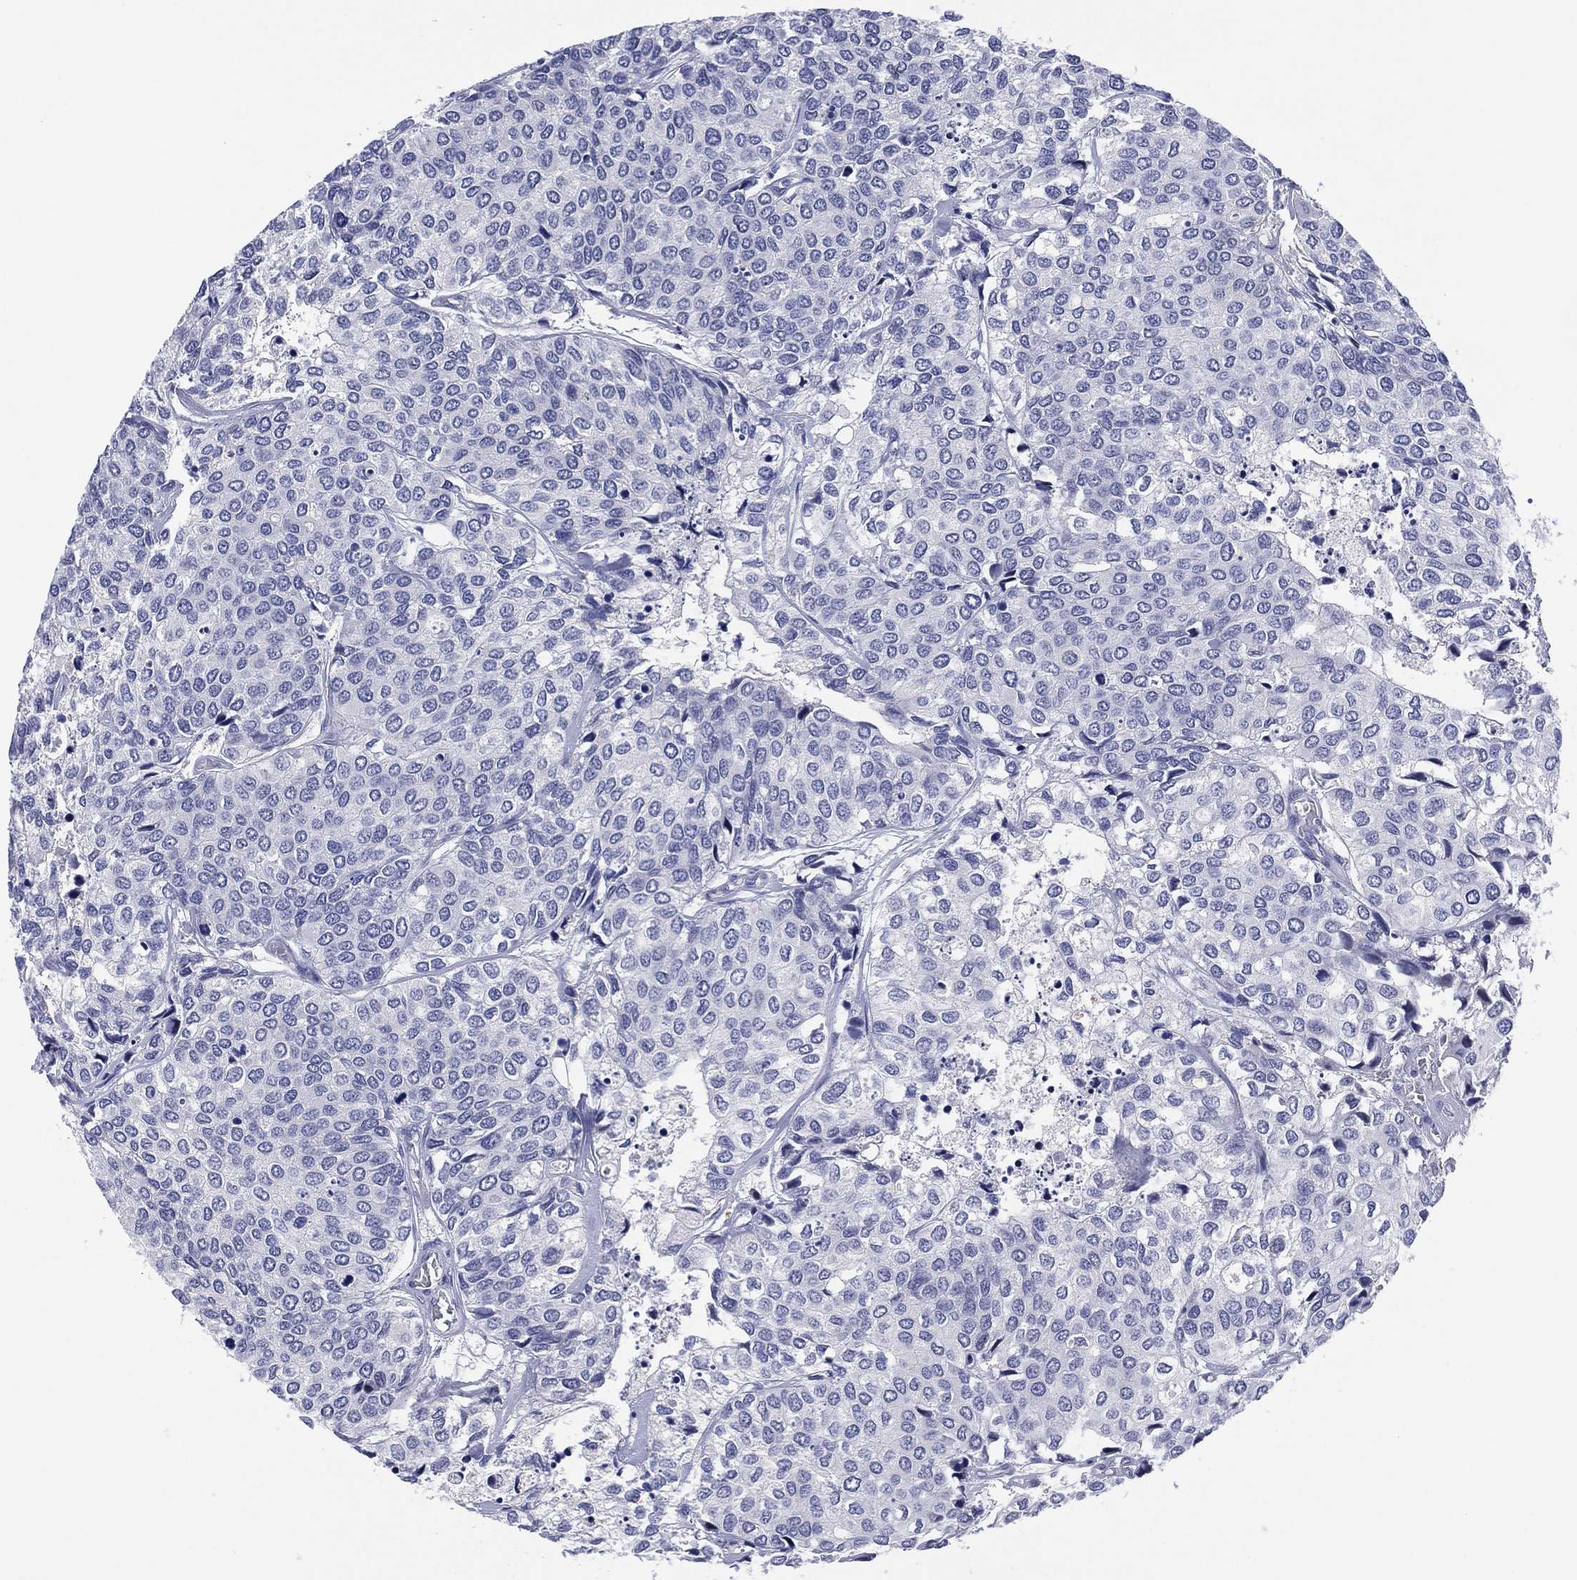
{"staining": {"intensity": "negative", "quantity": "none", "location": "none"}, "tissue": "urothelial cancer", "cell_type": "Tumor cells", "image_type": "cancer", "snomed": [{"axis": "morphology", "description": "Urothelial carcinoma, High grade"}, {"axis": "topography", "description": "Urinary bladder"}], "caption": "This micrograph is of urothelial cancer stained with immunohistochemistry to label a protein in brown with the nuclei are counter-stained blue. There is no expression in tumor cells.", "gene": "CLIP3", "patient": {"sex": "male", "age": 73}}